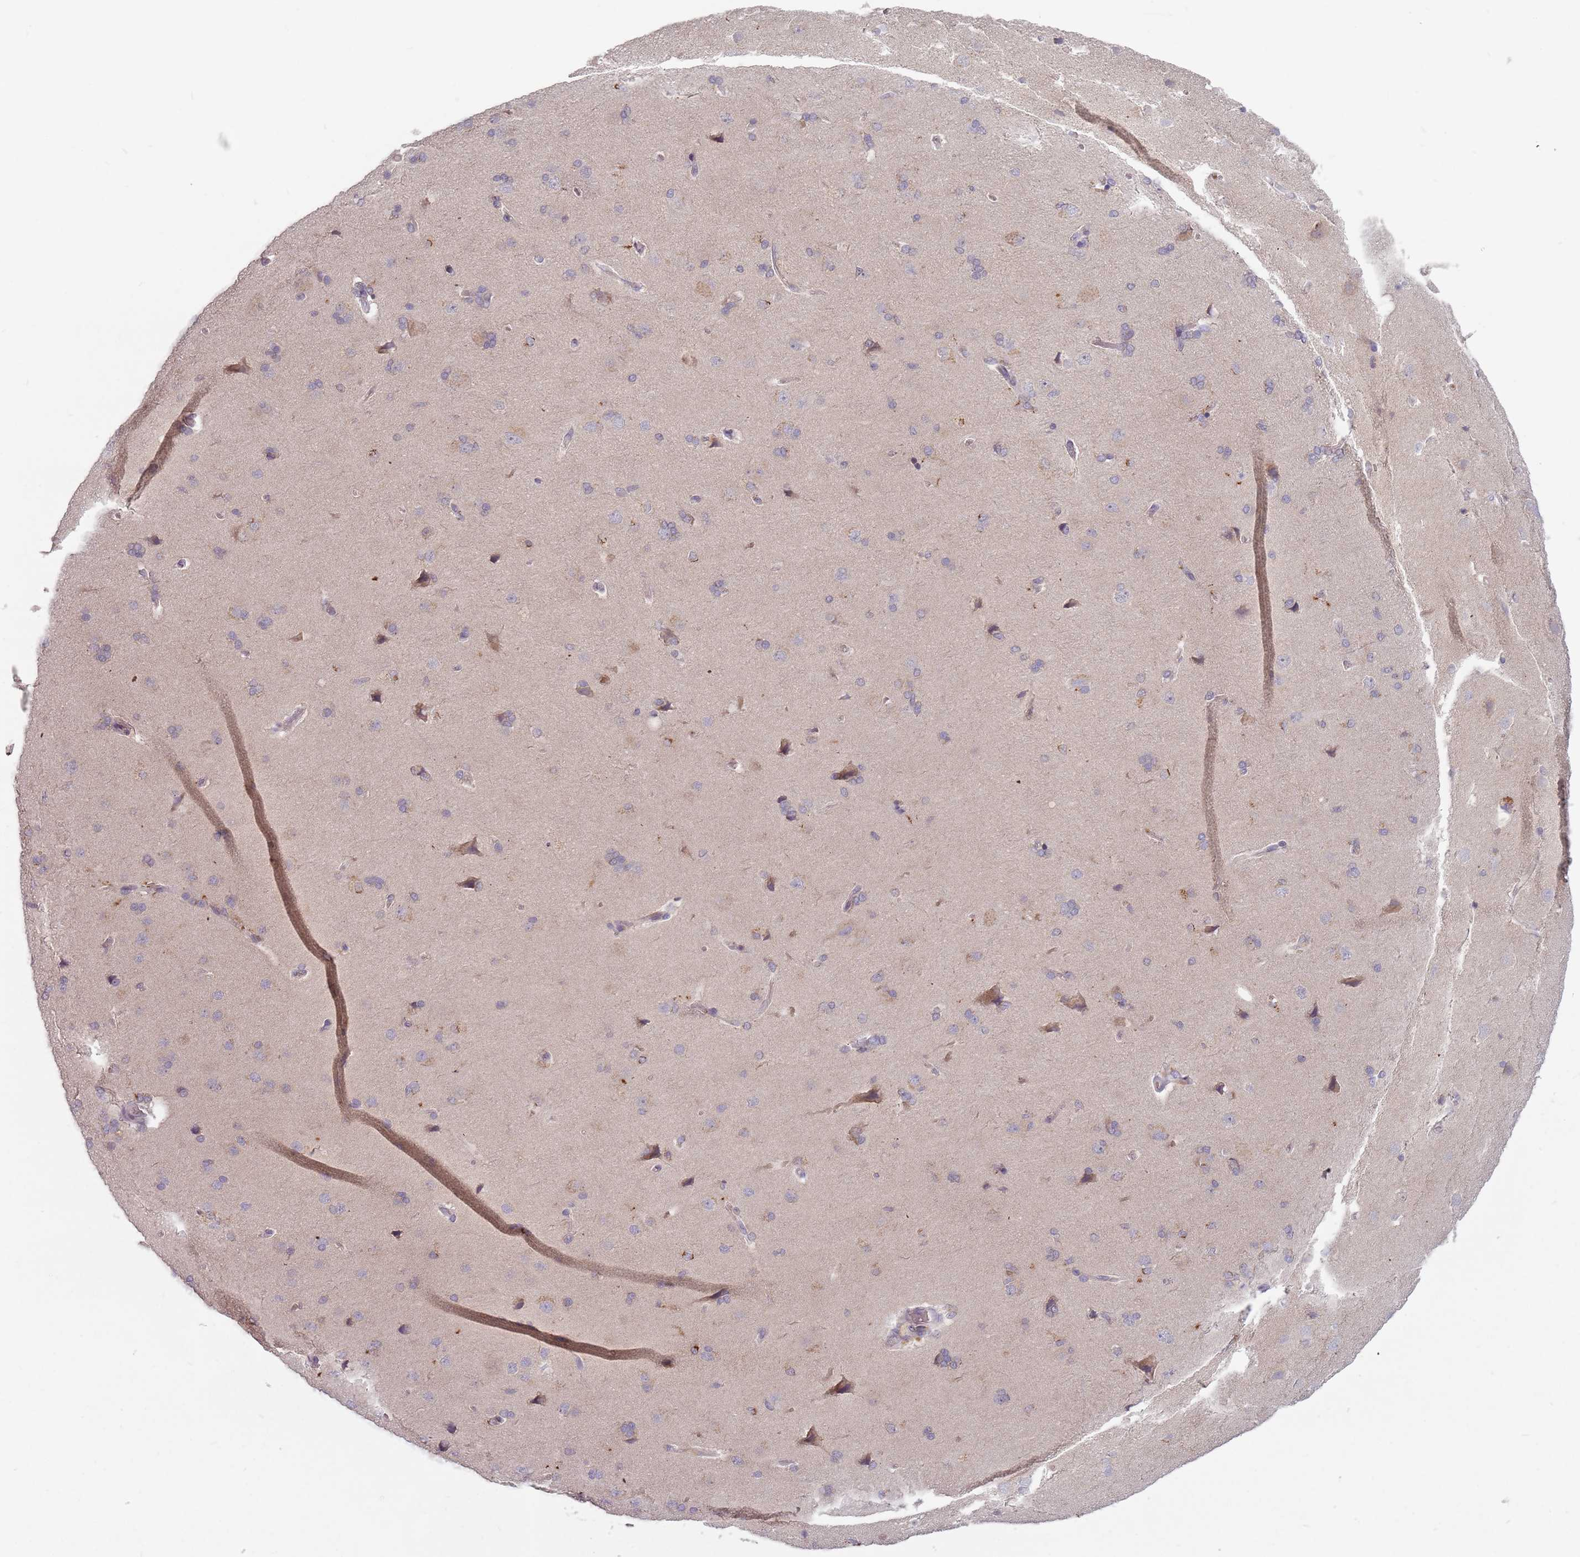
{"staining": {"intensity": "weak", "quantity": ">75%", "location": "cytoplasmic/membranous"}, "tissue": "cerebral cortex", "cell_type": "Endothelial cells", "image_type": "normal", "snomed": [{"axis": "morphology", "description": "Normal tissue, NOS"}, {"axis": "topography", "description": "Cerebral cortex"}], "caption": "Weak cytoplasmic/membranous positivity is seen in about >75% of endothelial cells in benign cerebral cortex. The protein is stained brown, and the nuclei are stained in blue (DAB (3,3'-diaminobenzidine) IHC with brightfield microscopy, high magnification).", "gene": "ASB13", "patient": {"sex": "male", "age": 62}}